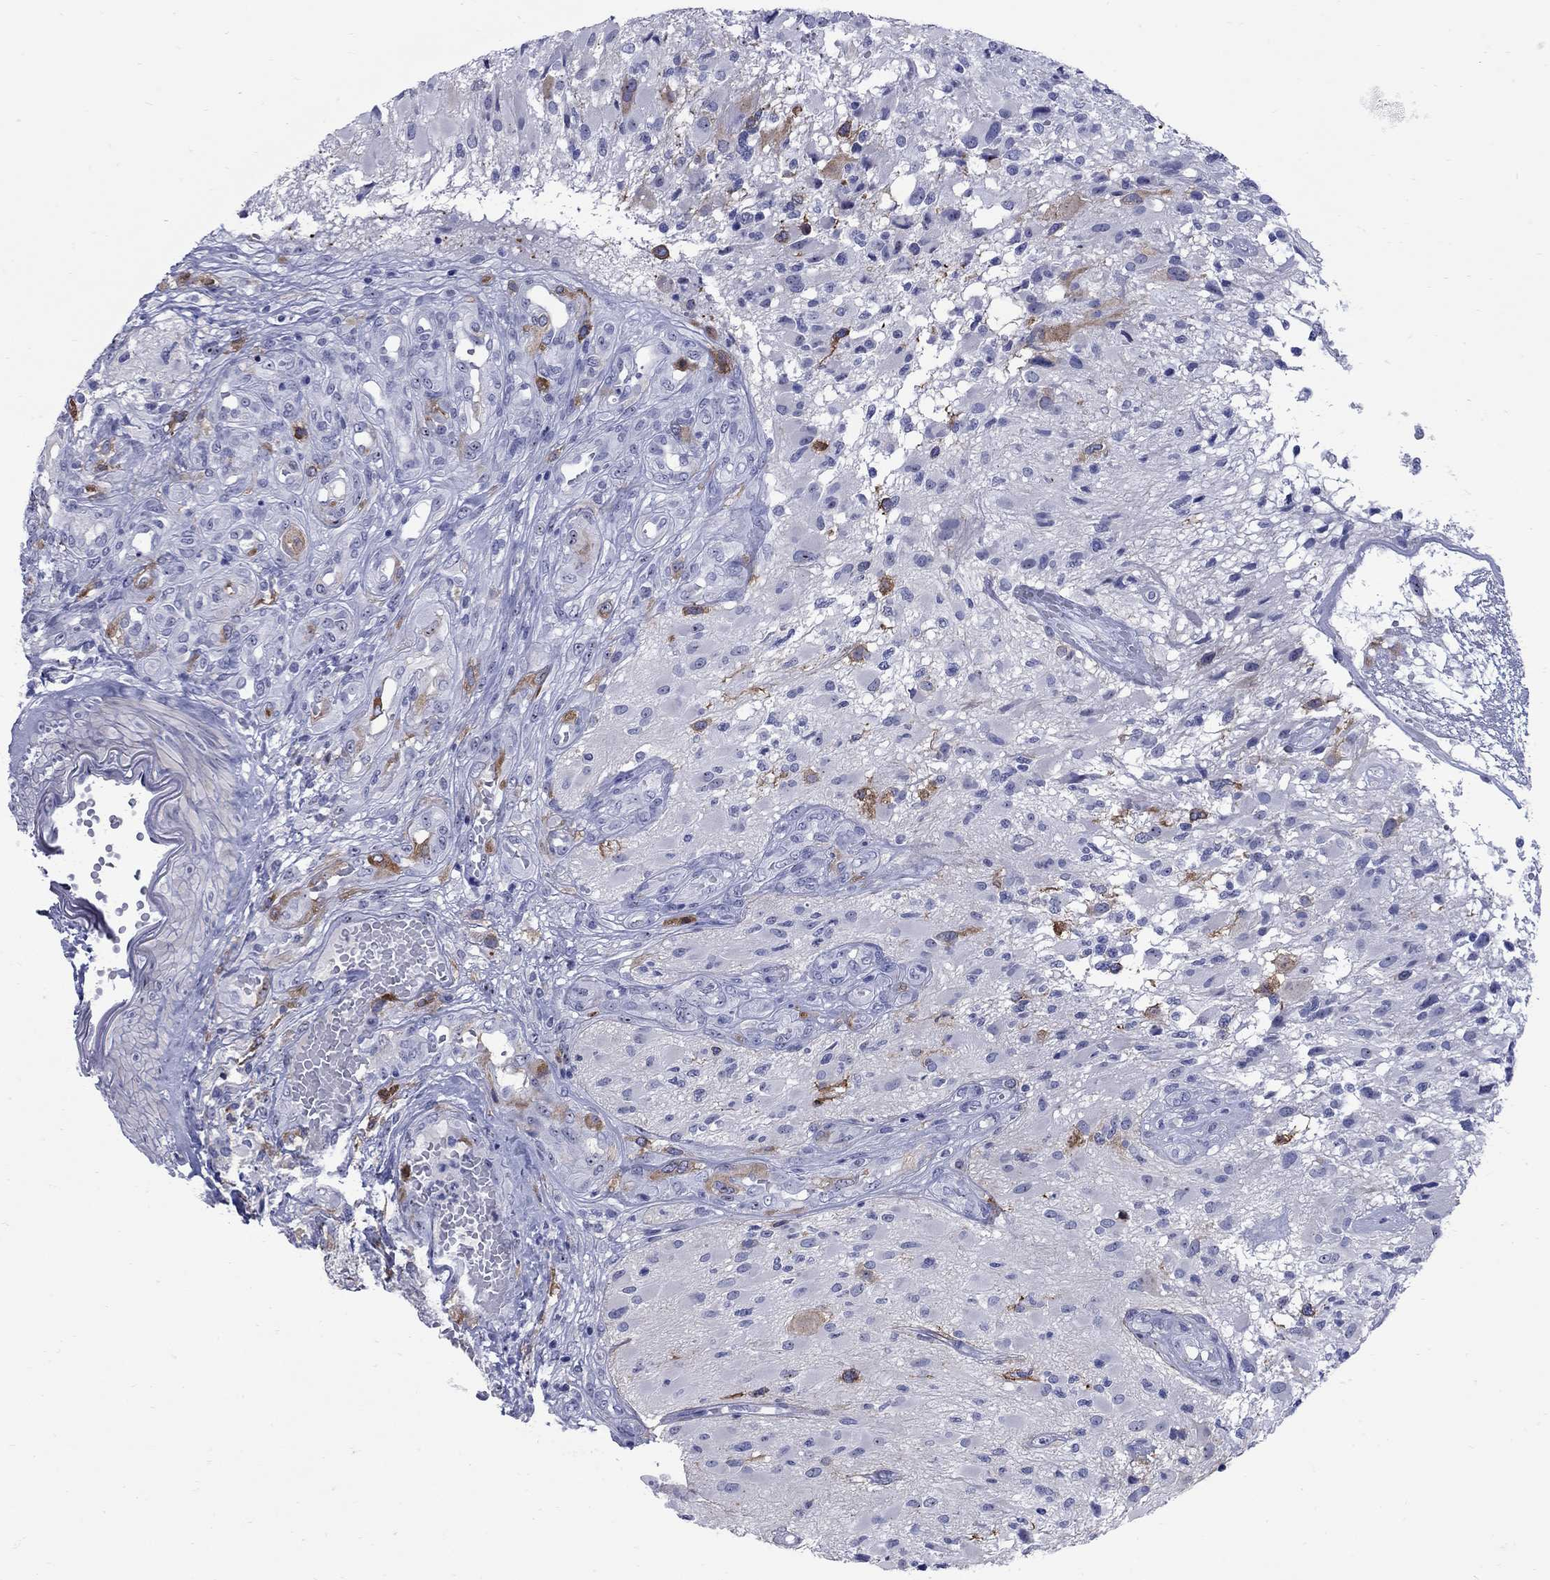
{"staining": {"intensity": "strong", "quantity": "<25%", "location": "cytoplasmic/membranous"}, "tissue": "glioma", "cell_type": "Tumor cells", "image_type": "cancer", "snomed": [{"axis": "morphology", "description": "Glioma, malignant, High grade"}, {"axis": "topography", "description": "Brain"}], "caption": "An immunohistochemistry image of tumor tissue is shown. Protein staining in brown labels strong cytoplasmic/membranous positivity in glioma within tumor cells.", "gene": "TACC3", "patient": {"sex": "female", "age": 63}}